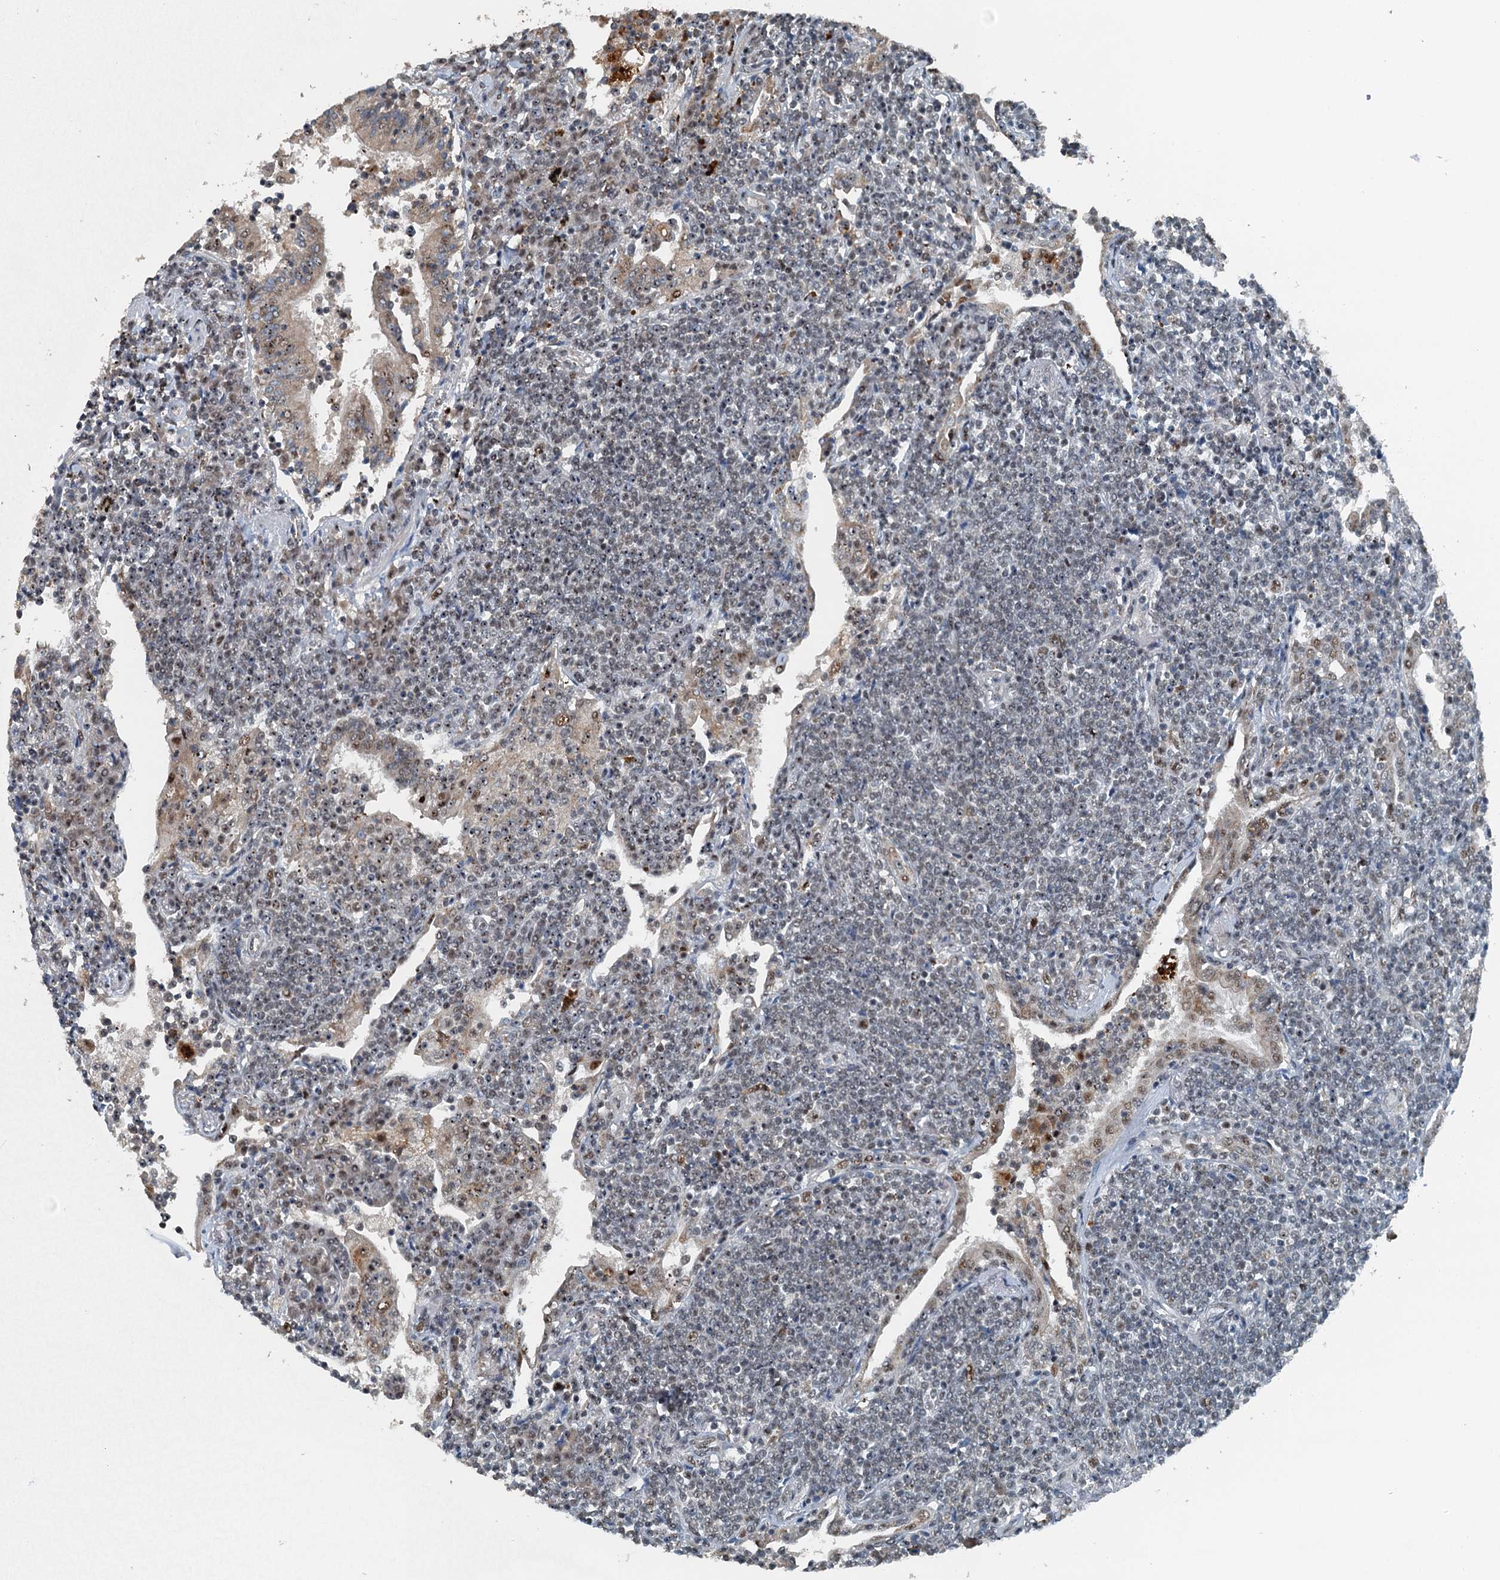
{"staining": {"intensity": "negative", "quantity": "none", "location": "none"}, "tissue": "lymphoma", "cell_type": "Tumor cells", "image_type": "cancer", "snomed": [{"axis": "morphology", "description": "Malignant lymphoma, non-Hodgkin's type, Low grade"}, {"axis": "topography", "description": "Lung"}], "caption": "Low-grade malignant lymphoma, non-Hodgkin's type stained for a protein using IHC exhibits no positivity tumor cells.", "gene": "BMERB1", "patient": {"sex": "female", "age": 71}}